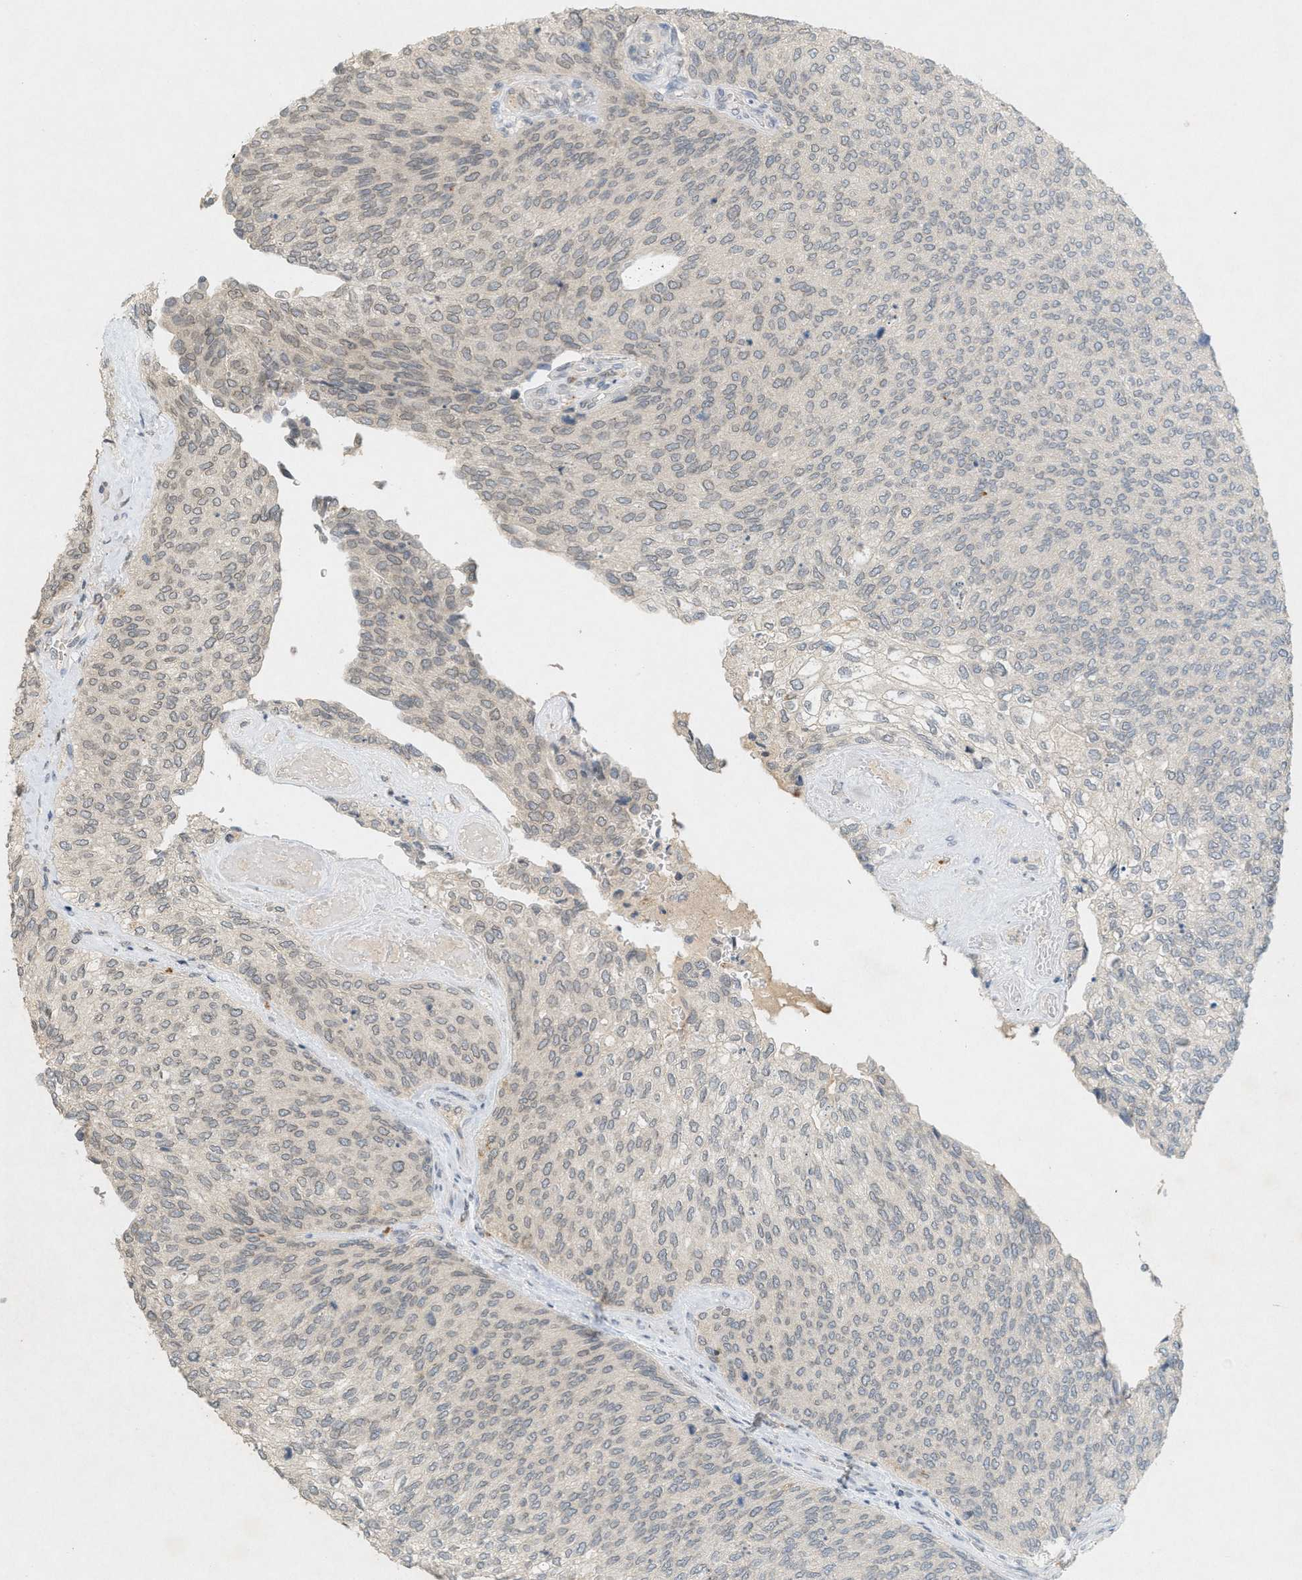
{"staining": {"intensity": "weak", "quantity": "25%-75%", "location": "cytoplasmic/membranous,nuclear"}, "tissue": "urothelial cancer", "cell_type": "Tumor cells", "image_type": "cancer", "snomed": [{"axis": "morphology", "description": "Urothelial carcinoma, Low grade"}, {"axis": "topography", "description": "Urinary bladder"}], "caption": "DAB immunohistochemical staining of human urothelial cancer exhibits weak cytoplasmic/membranous and nuclear protein staining in about 25%-75% of tumor cells.", "gene": "ABHD6", "patient": {"sex": "female", "age": 79}}